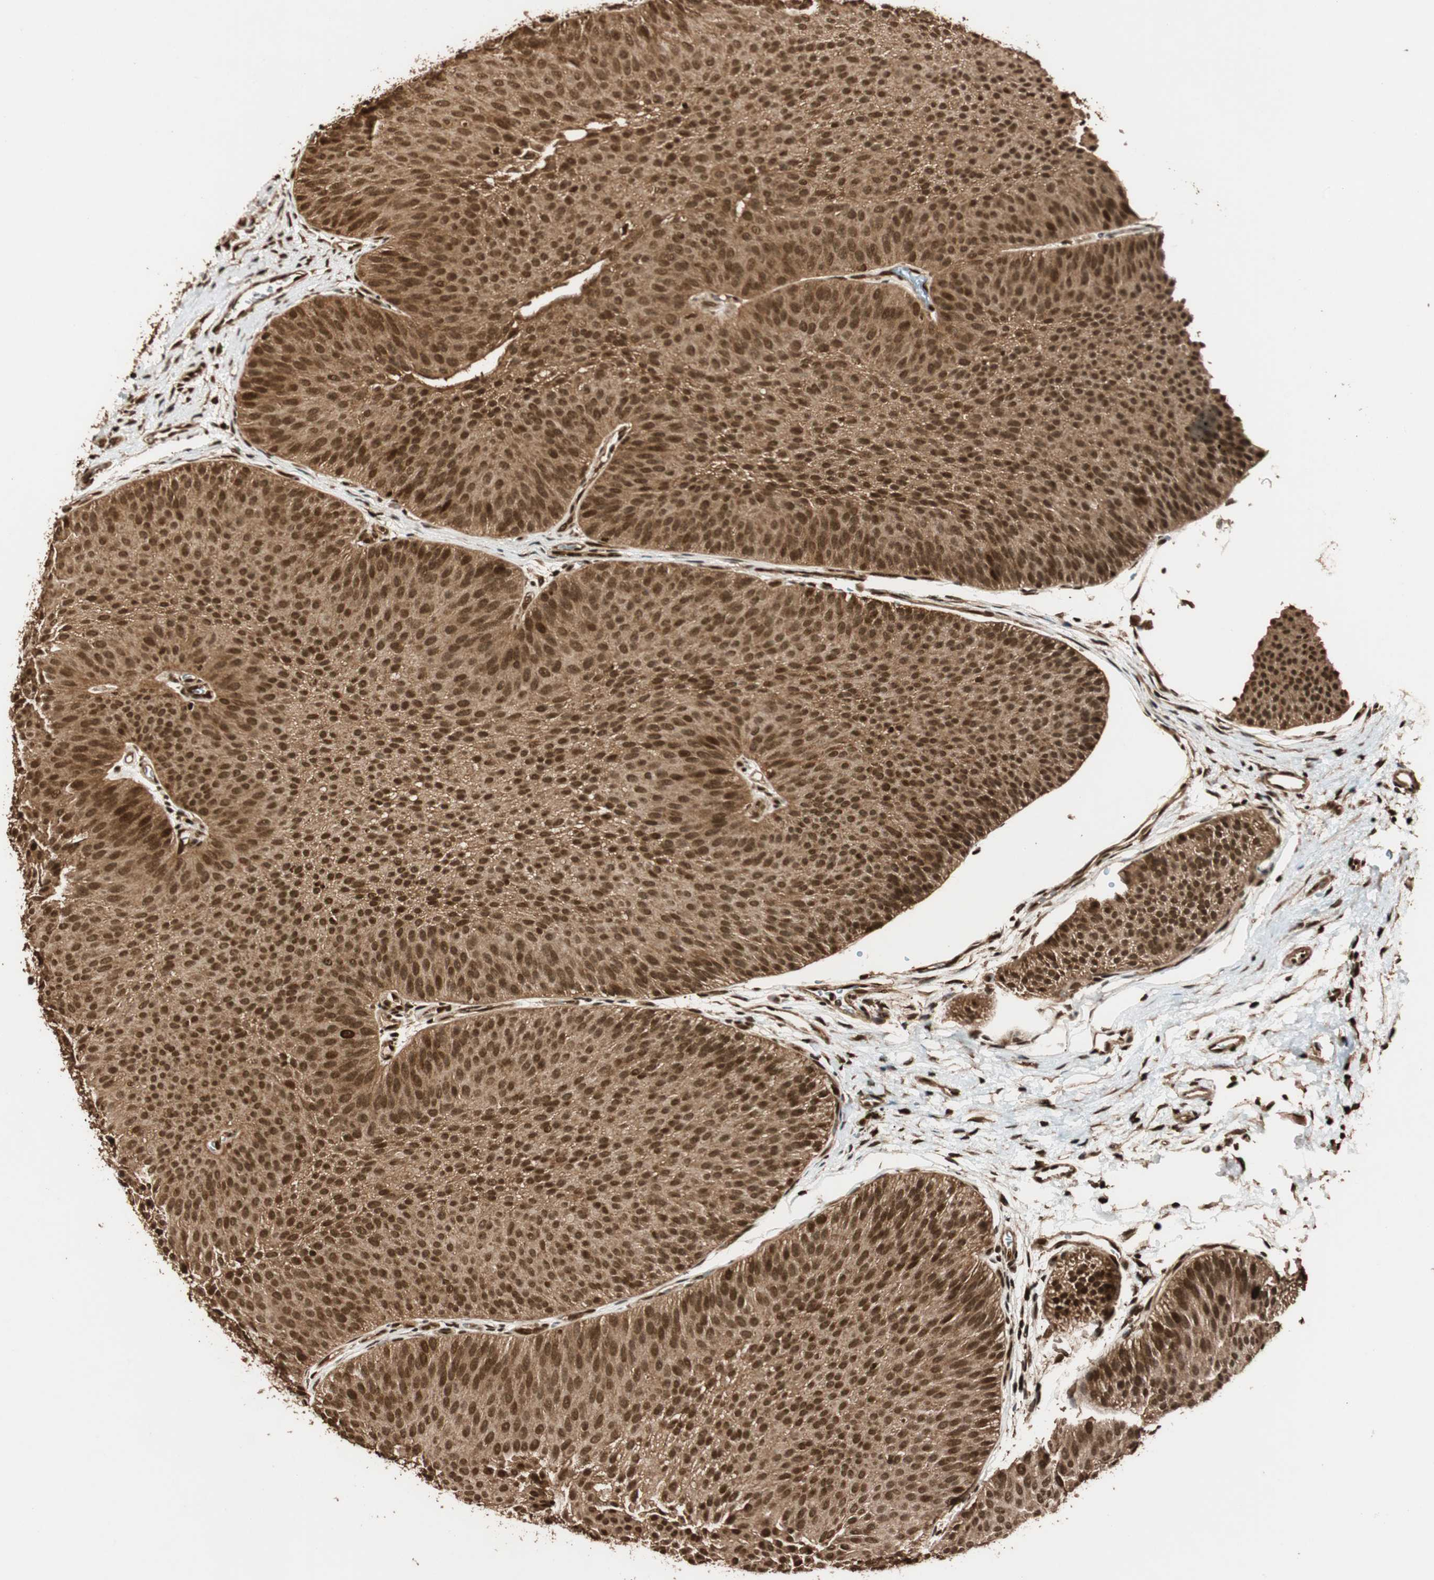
{"staining": {"intensity": "strong", "quantity": ">75%", "location": "cytoplasmic/membranous,nuclear"}, "tissue": "urothelial cancer", "cell_type": "Tumor cells", "image_type": "cancer", "snomed": [{"axis": "morphology", "description": "Urothelial carcinoma, Low grade"}, {"axis": "topography", "description": "Urinary bladder"}], "caption": "This photomicrograph reveals immunohistochemistry staining of human urothelial cancer, with high strong cytoplasmic/membranous and nuclear staining in about >75% of tumor cells.", "gene": "ALKBH5", "patient": {"sex": "female", "age": 60}}